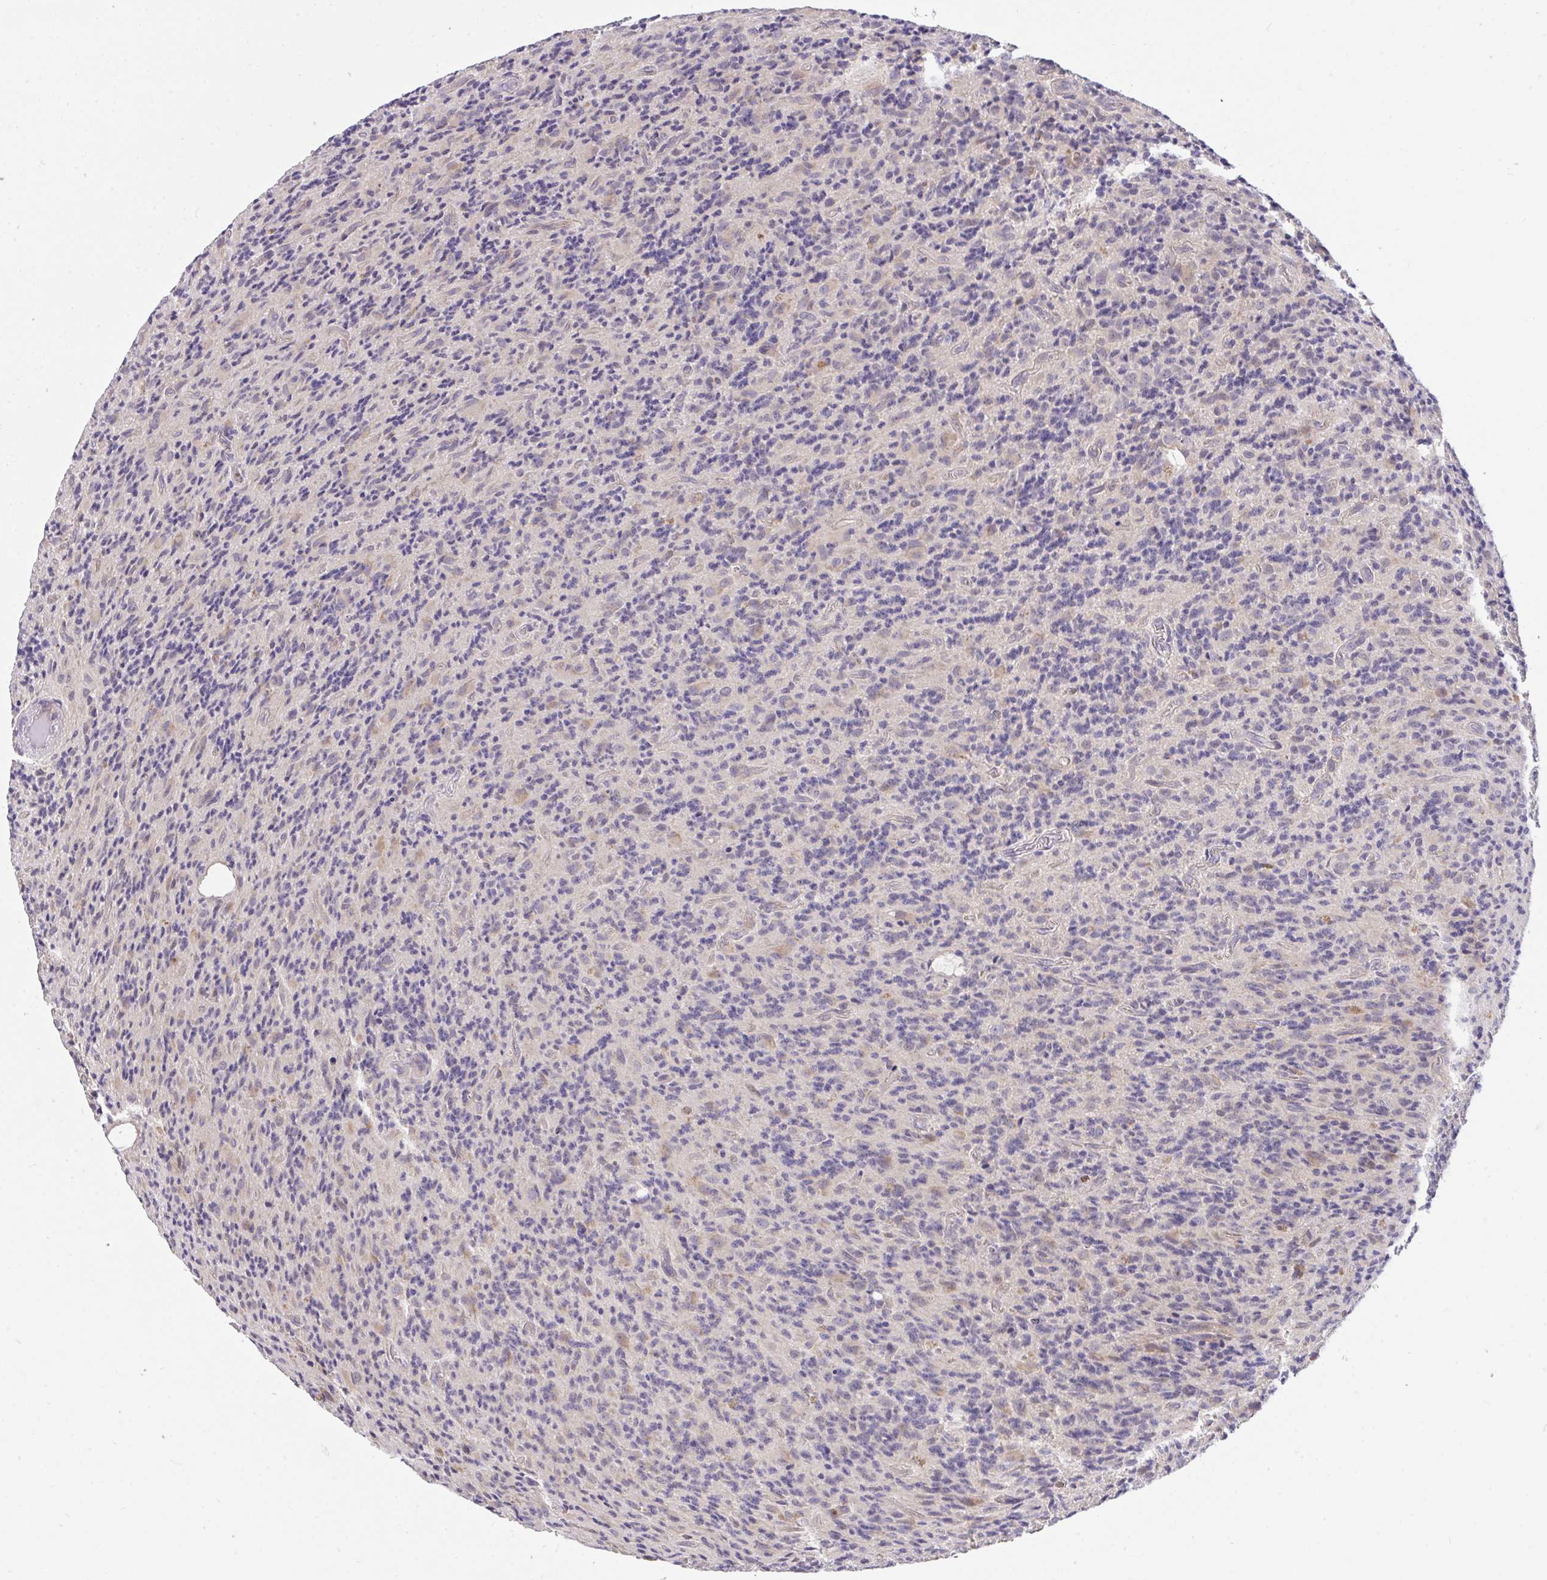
{"staining": {"intensity": "negative", "quantity": "none", "location": "none"}, "tissue": "glioma", "cell_type": "Tumor cells", "image_type": "cancer", "snomed": [{"axis": "morphology", "description": "Glioma, malignant, High grade"}, {"axis": "topography", "description": "Brain"}], "caption": "A photomicrograph of malignant high-grade glioma stained for a protein demonstrates no brown staining in tumor cells. (DAB immunohistochemistry visualized using brightfield microscopy, high magnification).", "gene": "C19orf54", "patient": {"sex": "male", "age": 76}}